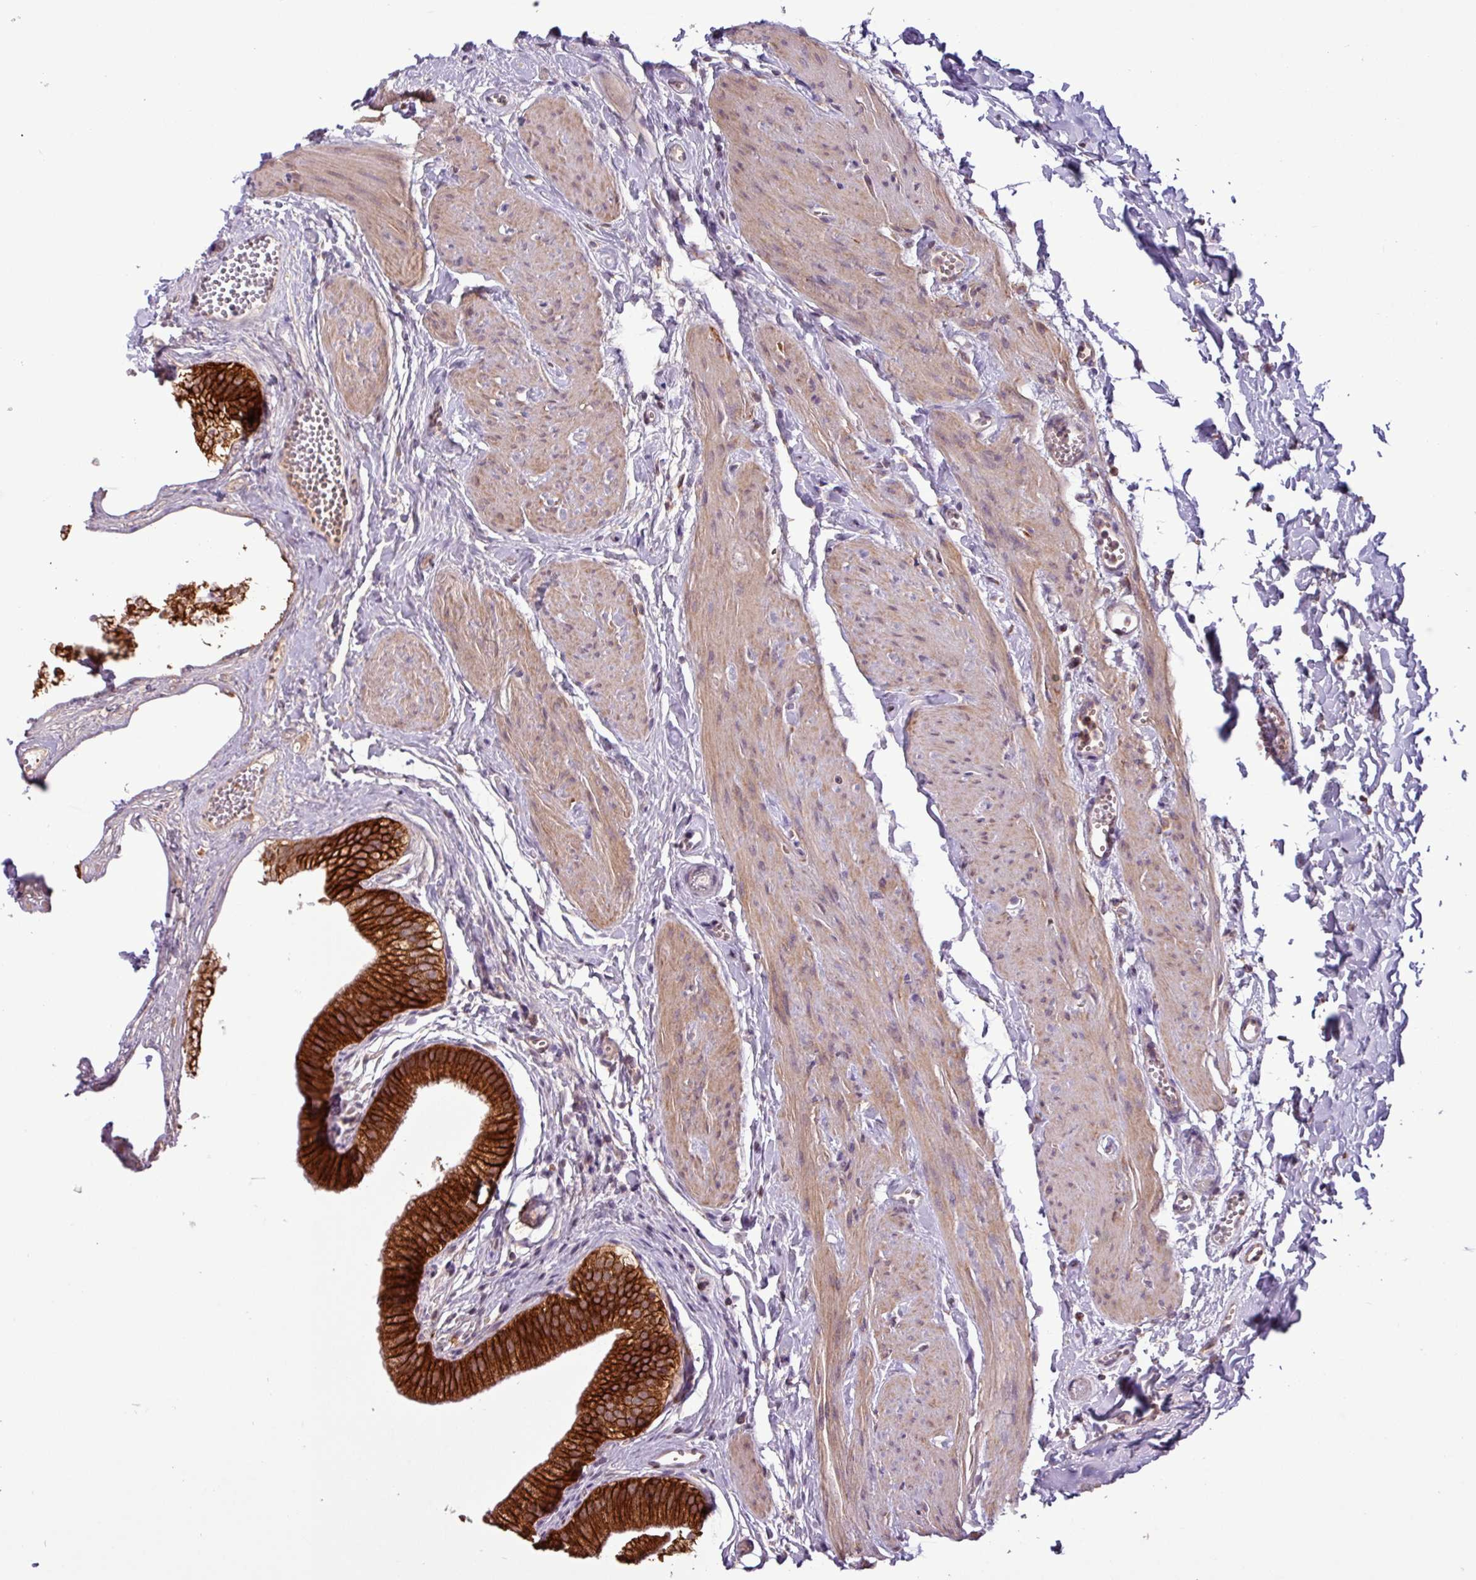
{"staining": {"intensity": "strong", "quantity": ">75%", "location": "cytoplasmic/membranous"}, "tissue": "gallbladder", "cell_type": "Glandular cells", "image_type": "normal", "snomed": [{"axis": "morphology", "description": "Normal tissue, NOS"}, {"axis": "topography", "description": "Gallbladder"}], "caption": "Protein analysis of unremarkable gallbladder shows strong cytoplasmic/membranous expression in approximately >75% of glandular cells. (DAB (3,3'-diaminobenzidine) IHC, brown staining for protein, blue staining for nuclei).", "gene": "MCTP2", "patient": {"sex": "female", "age": 54}}